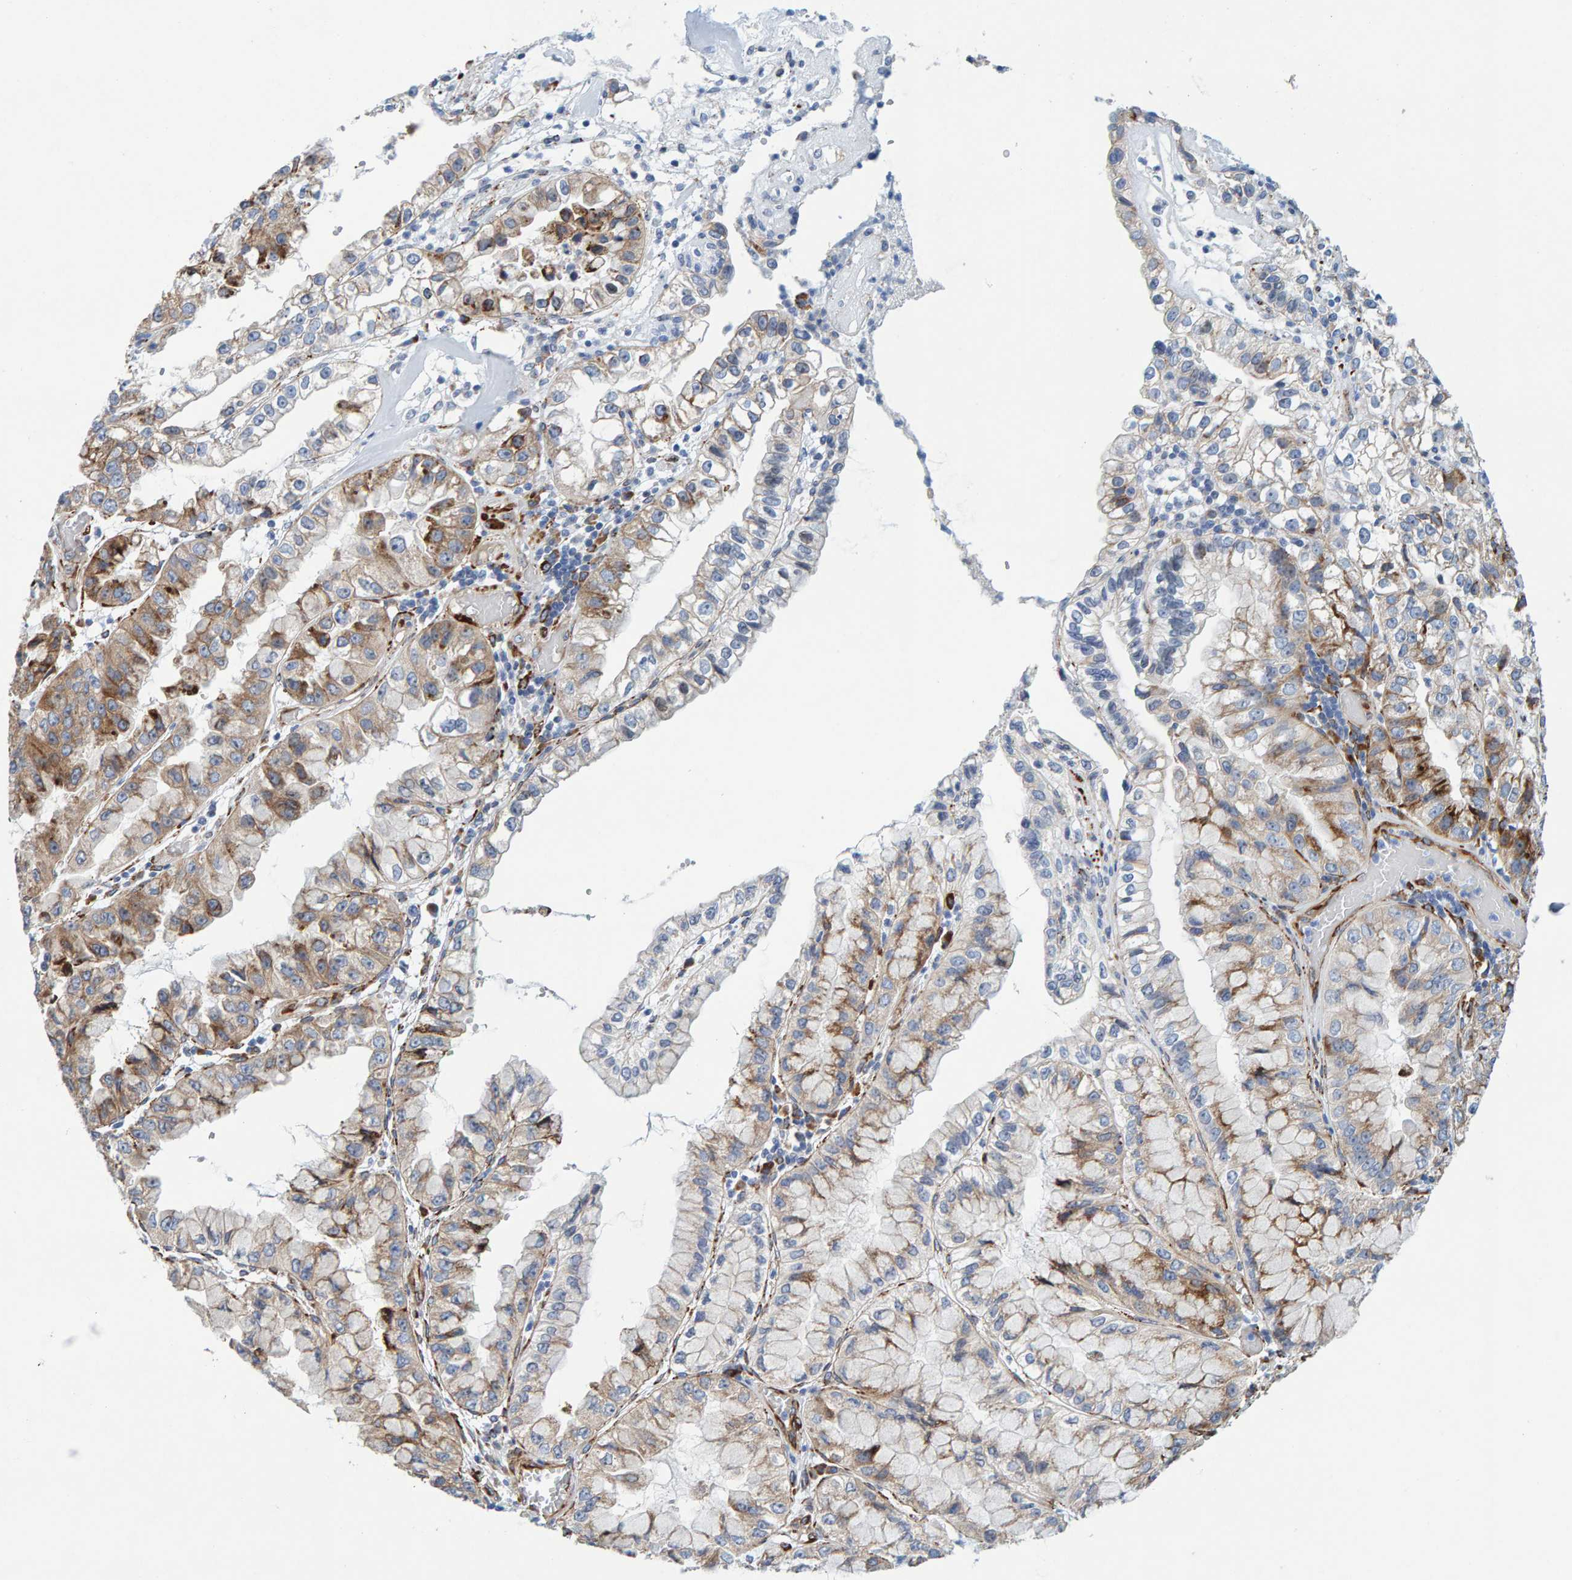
{"staining": {"intensity": "moderate", "quantity": "25%-75%", "location": "cytoplasmic/membranous"}, "tissue": "liver cancer", "cell_type": "Tumor cells", "image_type": "cancer", "snomed": [{"axis": "morphology", "description": "Cholangiocarcinoma"}, {"axis": "topography", "description": "Liver"}], "caption": "Immunohistochemistry (IHC) histopathology image of cholangiocarcinoma (liver) stained for a protein (brown), which shows medium levels of moderate cytoplasmic/membranous positivity in about 25%-75% of tumor cells.", "gene": "MMP16", "patient": {"sex": "female", "age": 79}}